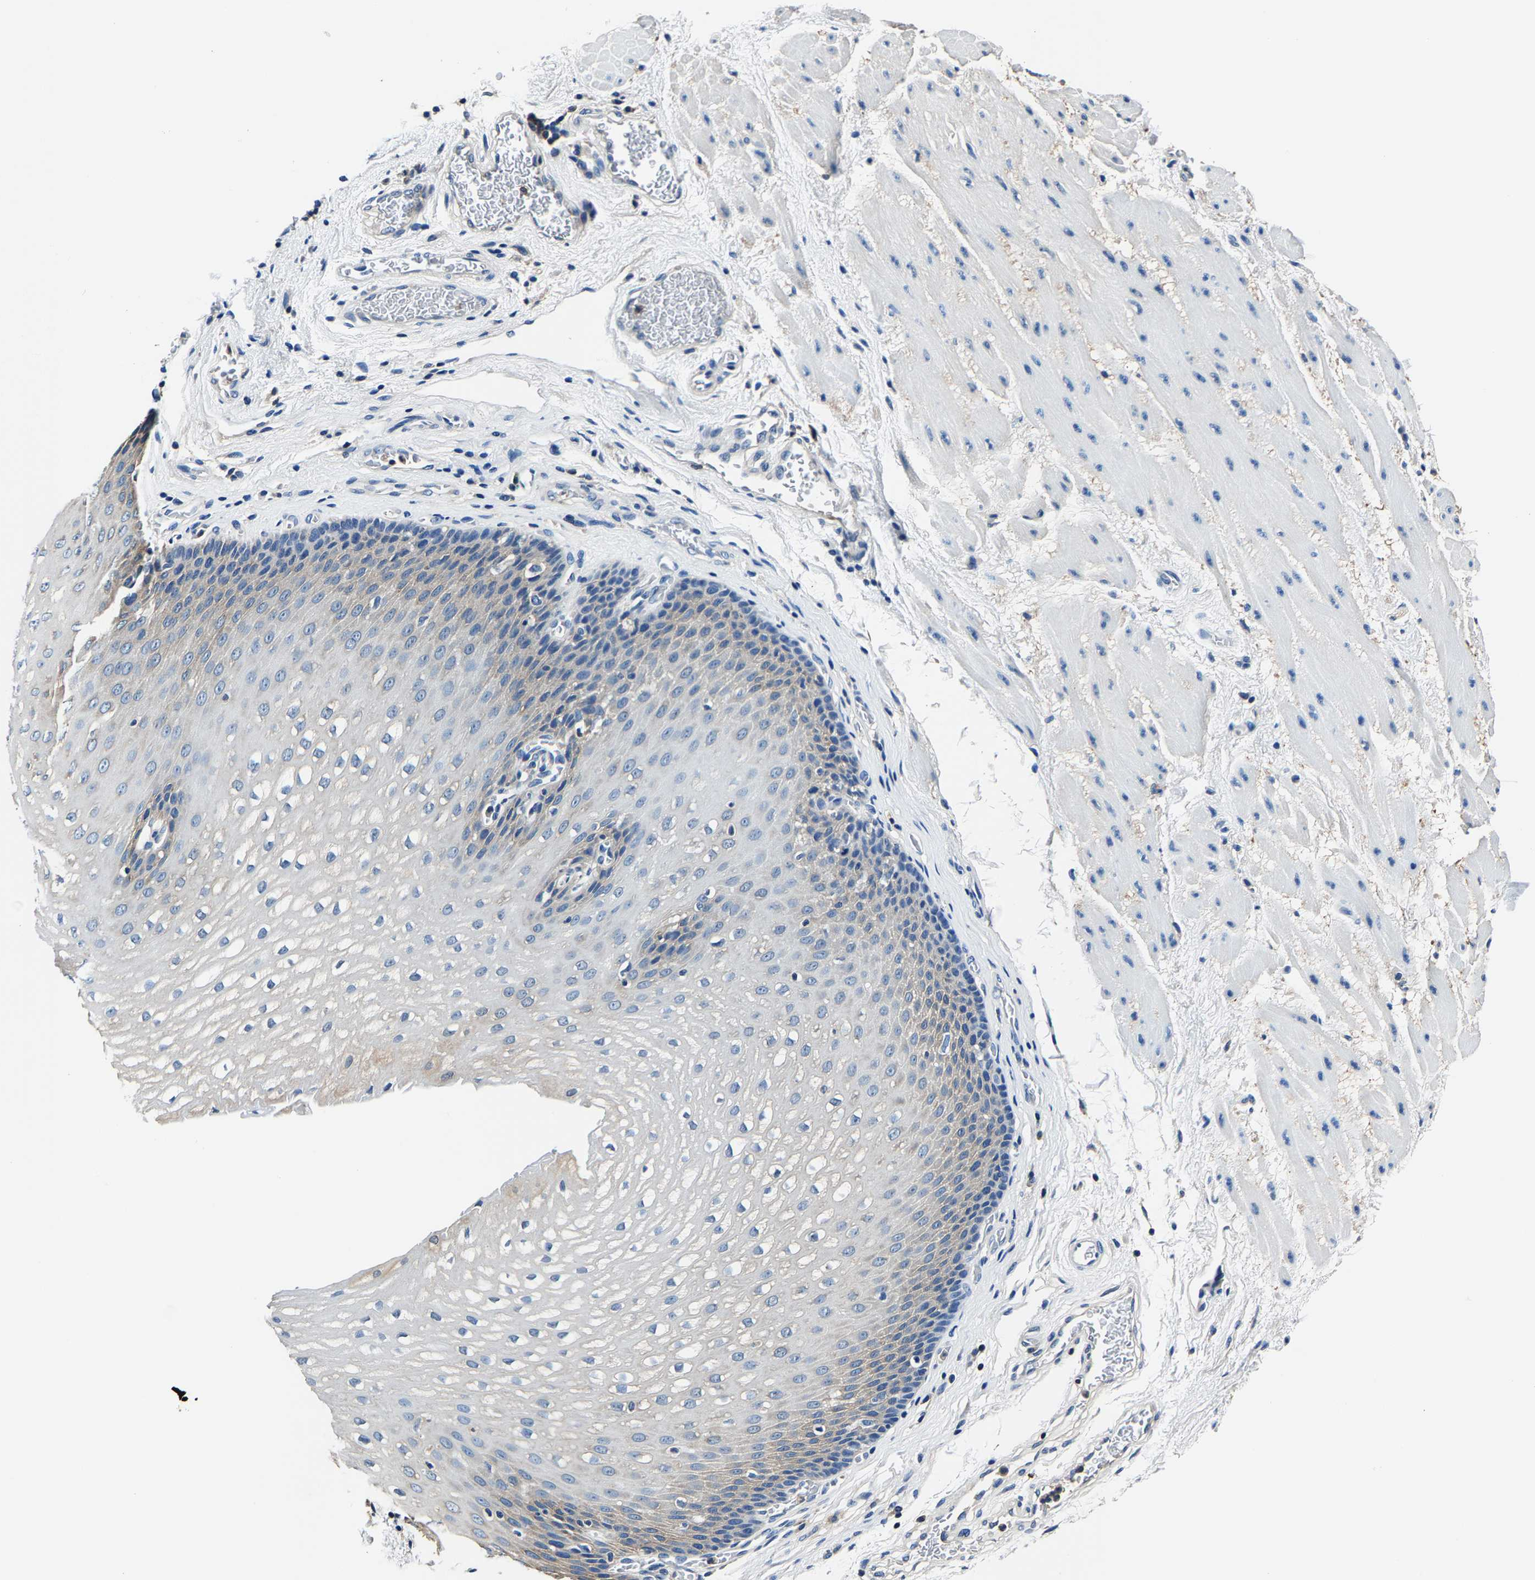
{"staining": {"intensity": "negative", "quantity": "none", "location": "none"}, "tissue": "esophagus", "cell_type": "Squamous epithelial cells", "image_type": "normal", "snomed": [{"axis": "morphology", "description": "Normal tissue, NOS"}, {"axis": "topography", "description": "Esophagus"}], "caption": "An IHC histopathology image of normal esophagus is shown. There is no staining in squamous epithelial cells of esophagus. (DAB IHC with hematoxylin counter stain).", "gene": "ALDOB", "patient": {"sex": "male", "age": 48}}